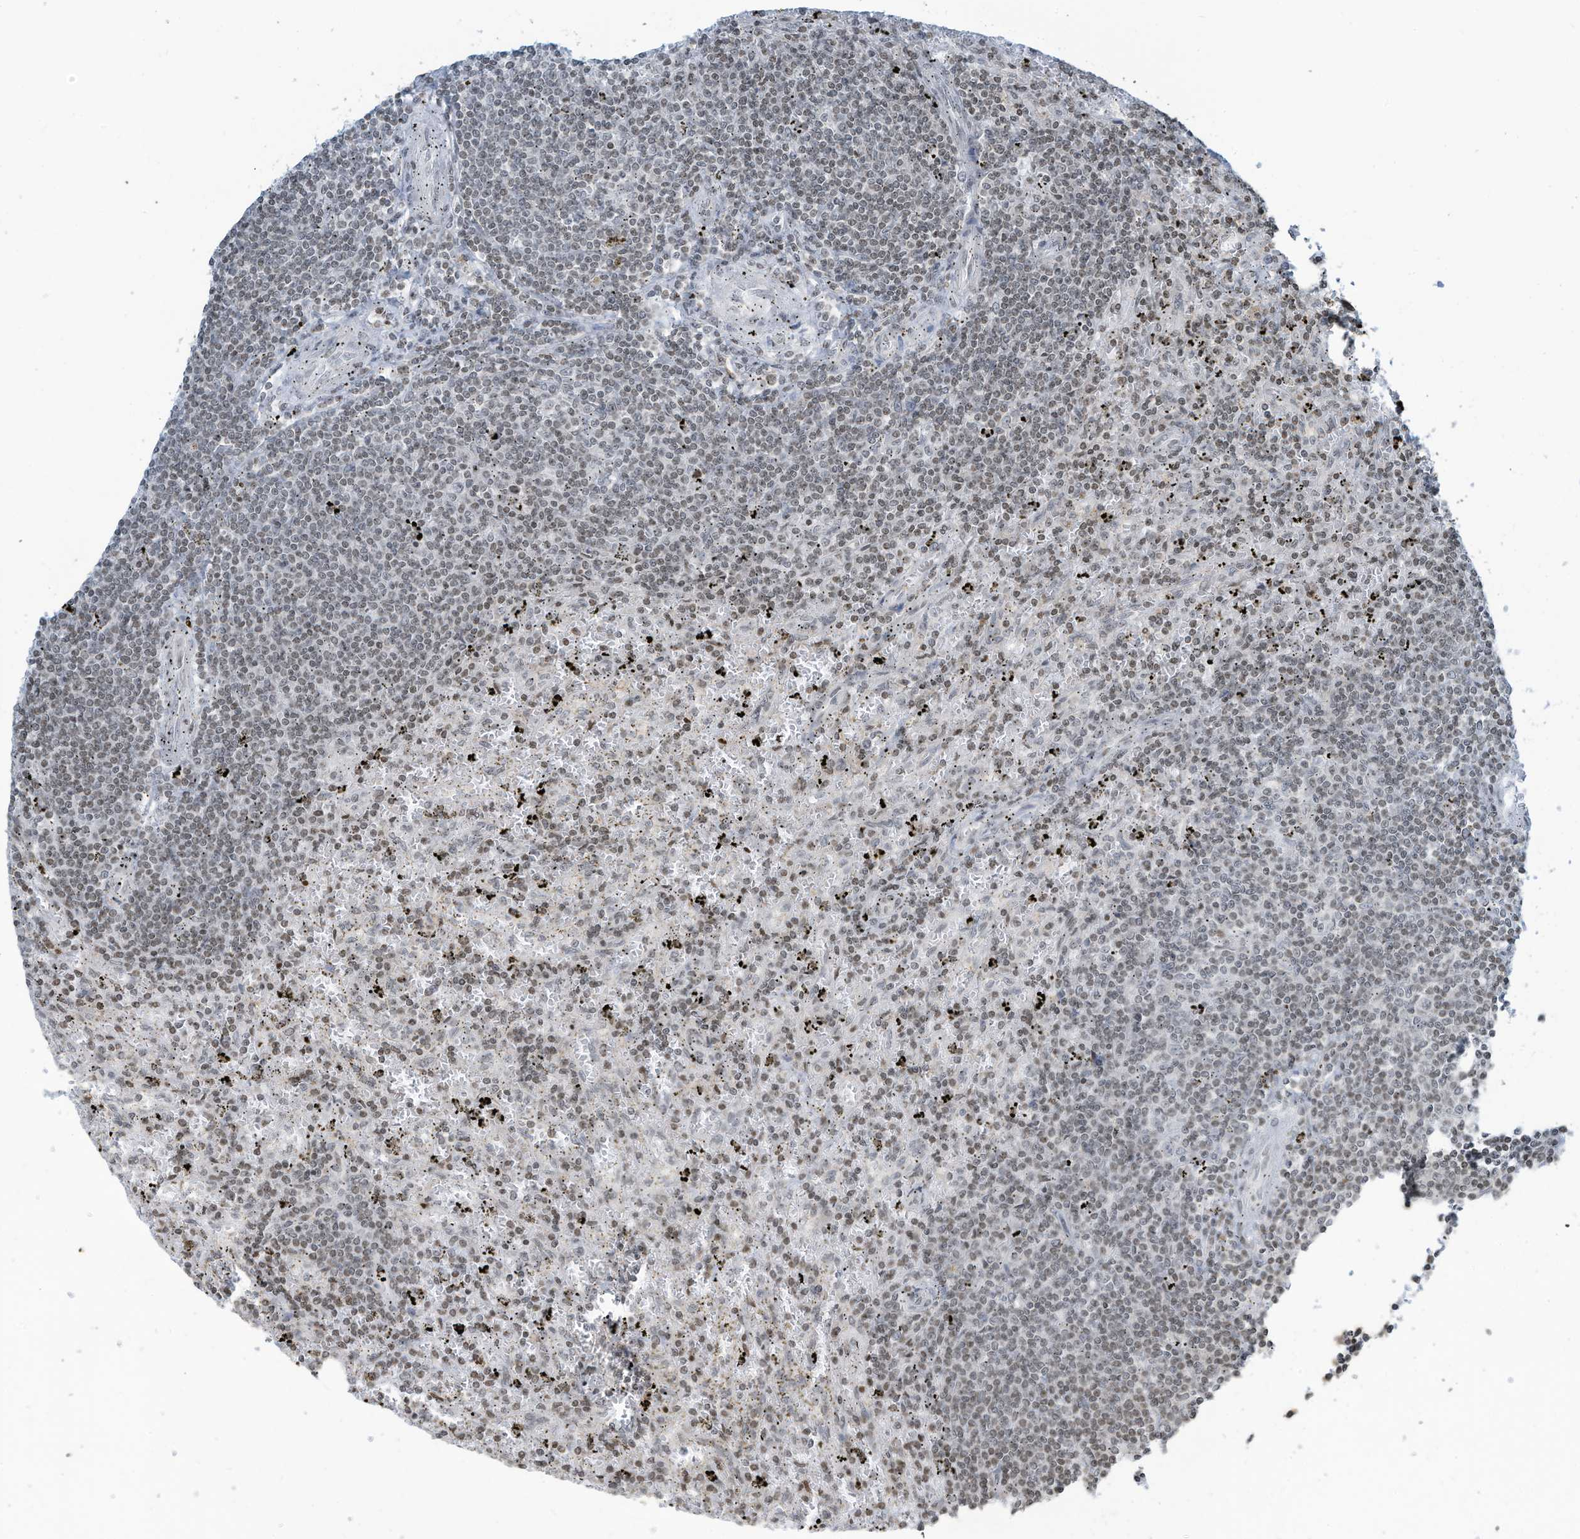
{"staining": {"intensity": "weak", "quantity": "<25%", "location": "nuclear"}, "tissue": "lymphoma", "cell_type": "Tumor cells", "image_type": "cancer", "snomed": [{"axis": "morphology", "description": "Malignant lymphoma, non-Hodgkin's type, Low grade"}, {"axis": "topography", "description": "Spleen"}], "caption": "A histopathology image of human malignant lymphoma, non-Hodgkin's type (low-grade) is negative for staining in tumor cells.", "gene": "ADI1", "patient": {"sex": "male", "age": 76}}